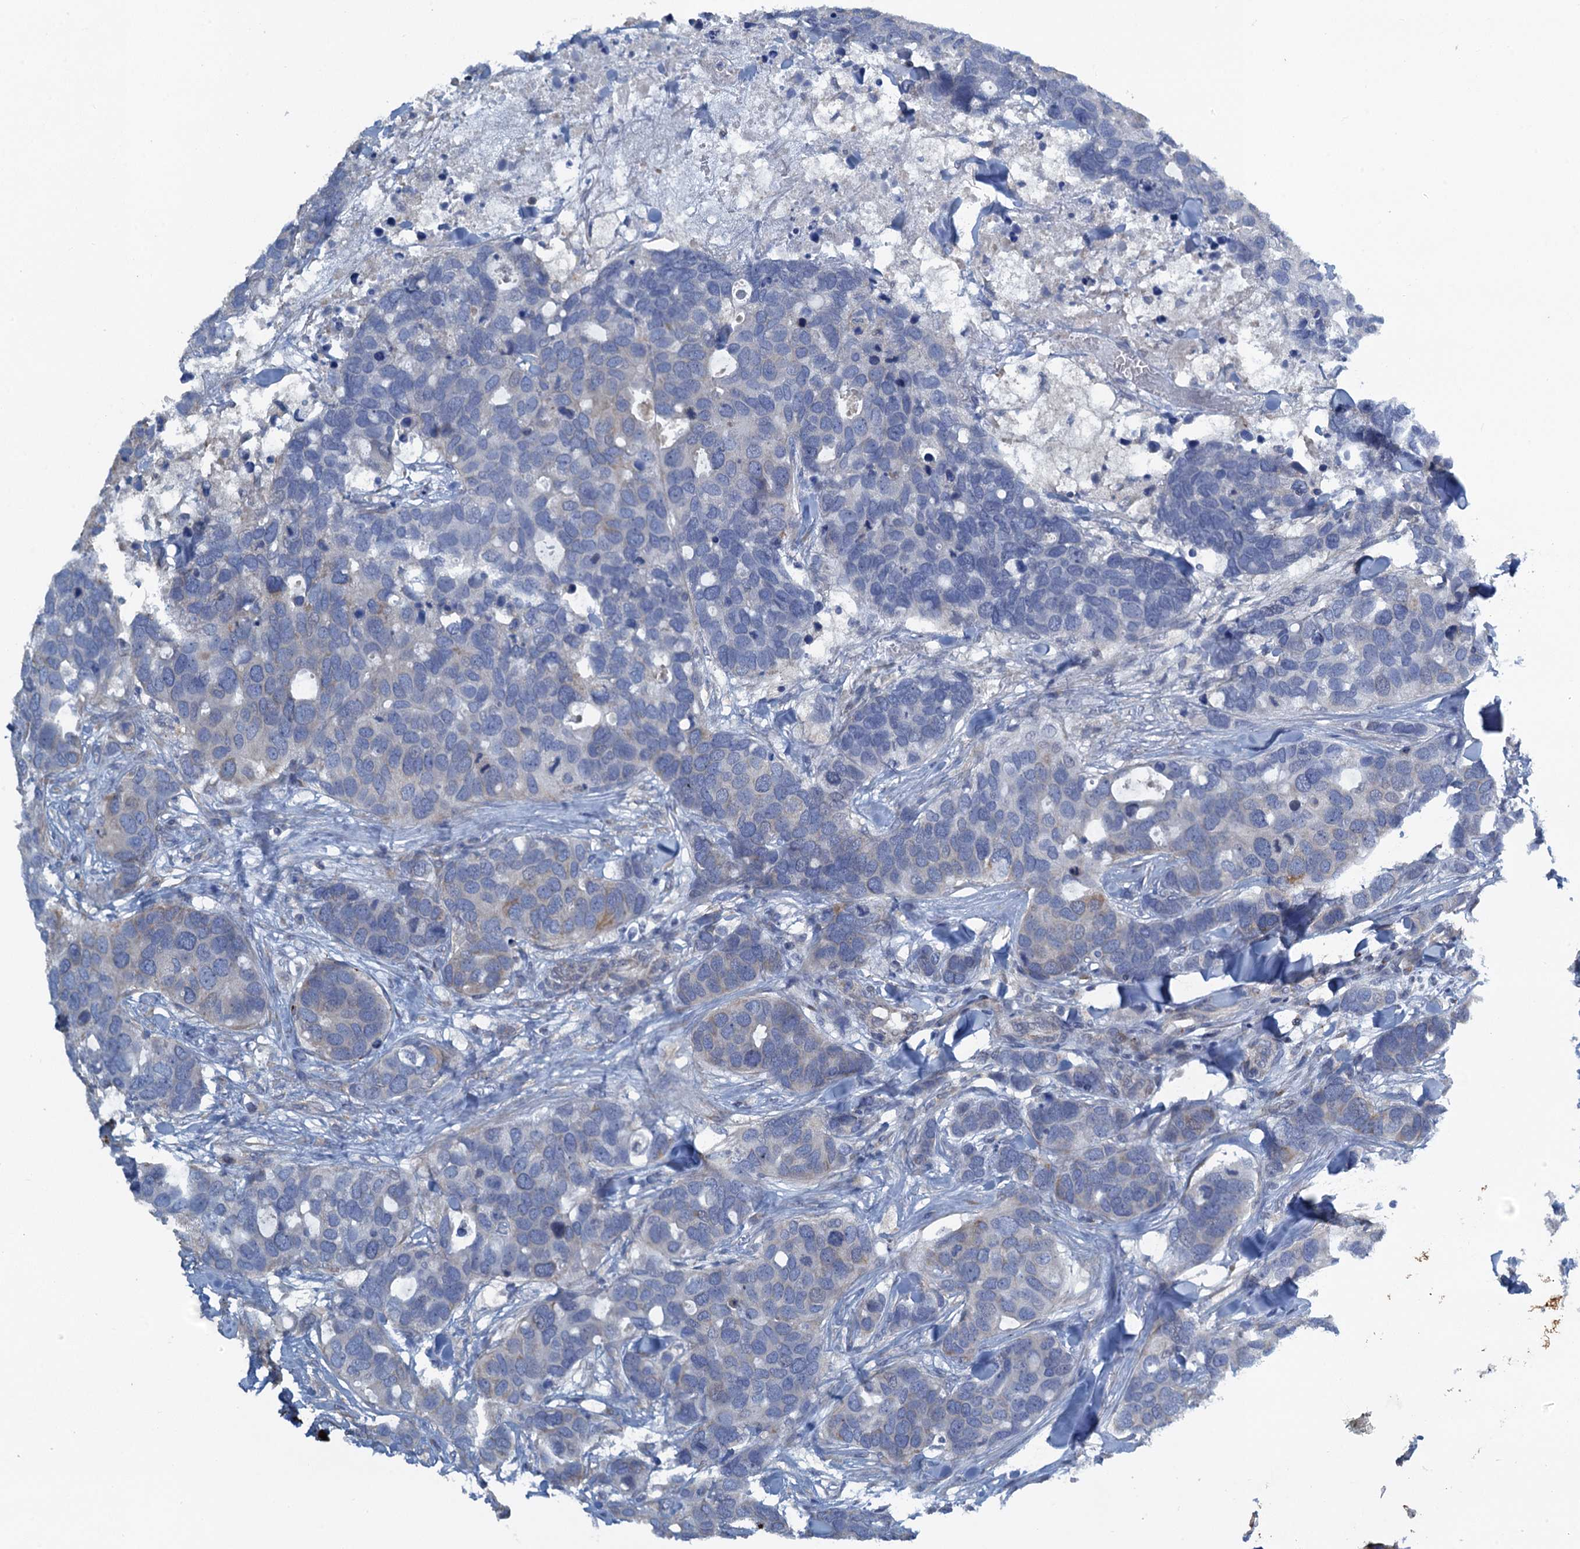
{"staining": {"intensity": "negative", "quantity": "none", "location": "none"}, "tissue": "breast cancer", "cell_type": "Tumor cells", "image_type": "cancer", "snomed": [{"axis": "morphology", "description": "Duct carcinoma"}, {"axis": "topography", "description": "Breast"}], "caption": "Tumor cells show no significant expression in breast cancer (intraductal carcinoma).", "gene": "POGLUT3", "patient": {"sex": "female", "age": 83}}